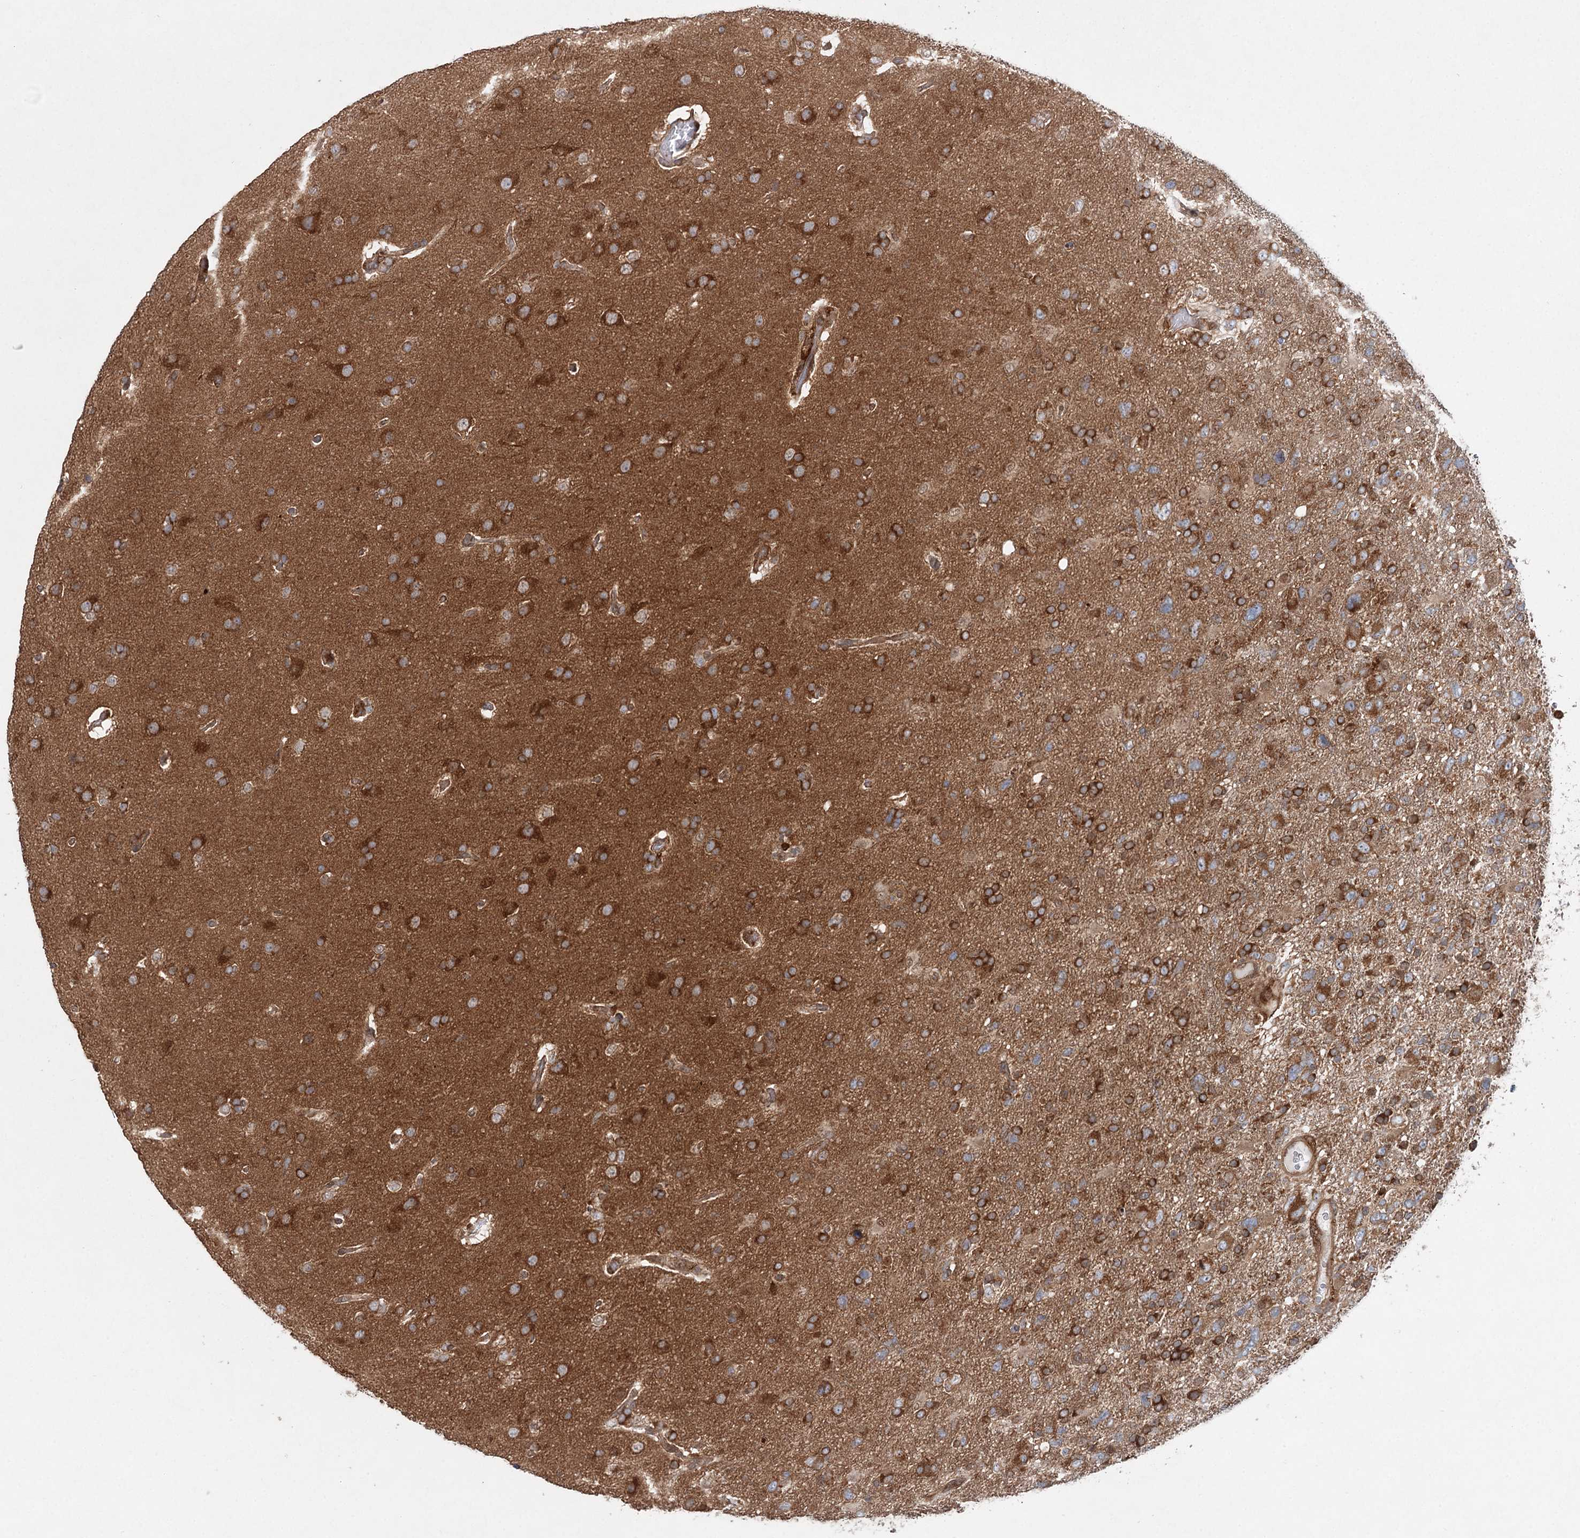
{"staining": {"intensity": "moderate", "quantity": ">75%", "location": "cytoplasmic/membranous"}, "tissue": "glioma", "cell_type": "Tumor cells", "image_type": "cancer", "snomed": [{"axis": "morphology", "description": "Glioma, malignant, High grade"}, {"axis": "topography", "description": "Brain"}], "caption": "Human high-grade glioma (malignant) stained with a brown dye shows moderate cytoplasmic/membranous positive staining in about >75% of tumor cells.", "gene": "C12orf4", "patient": {"sex": "male", "age": 61}}